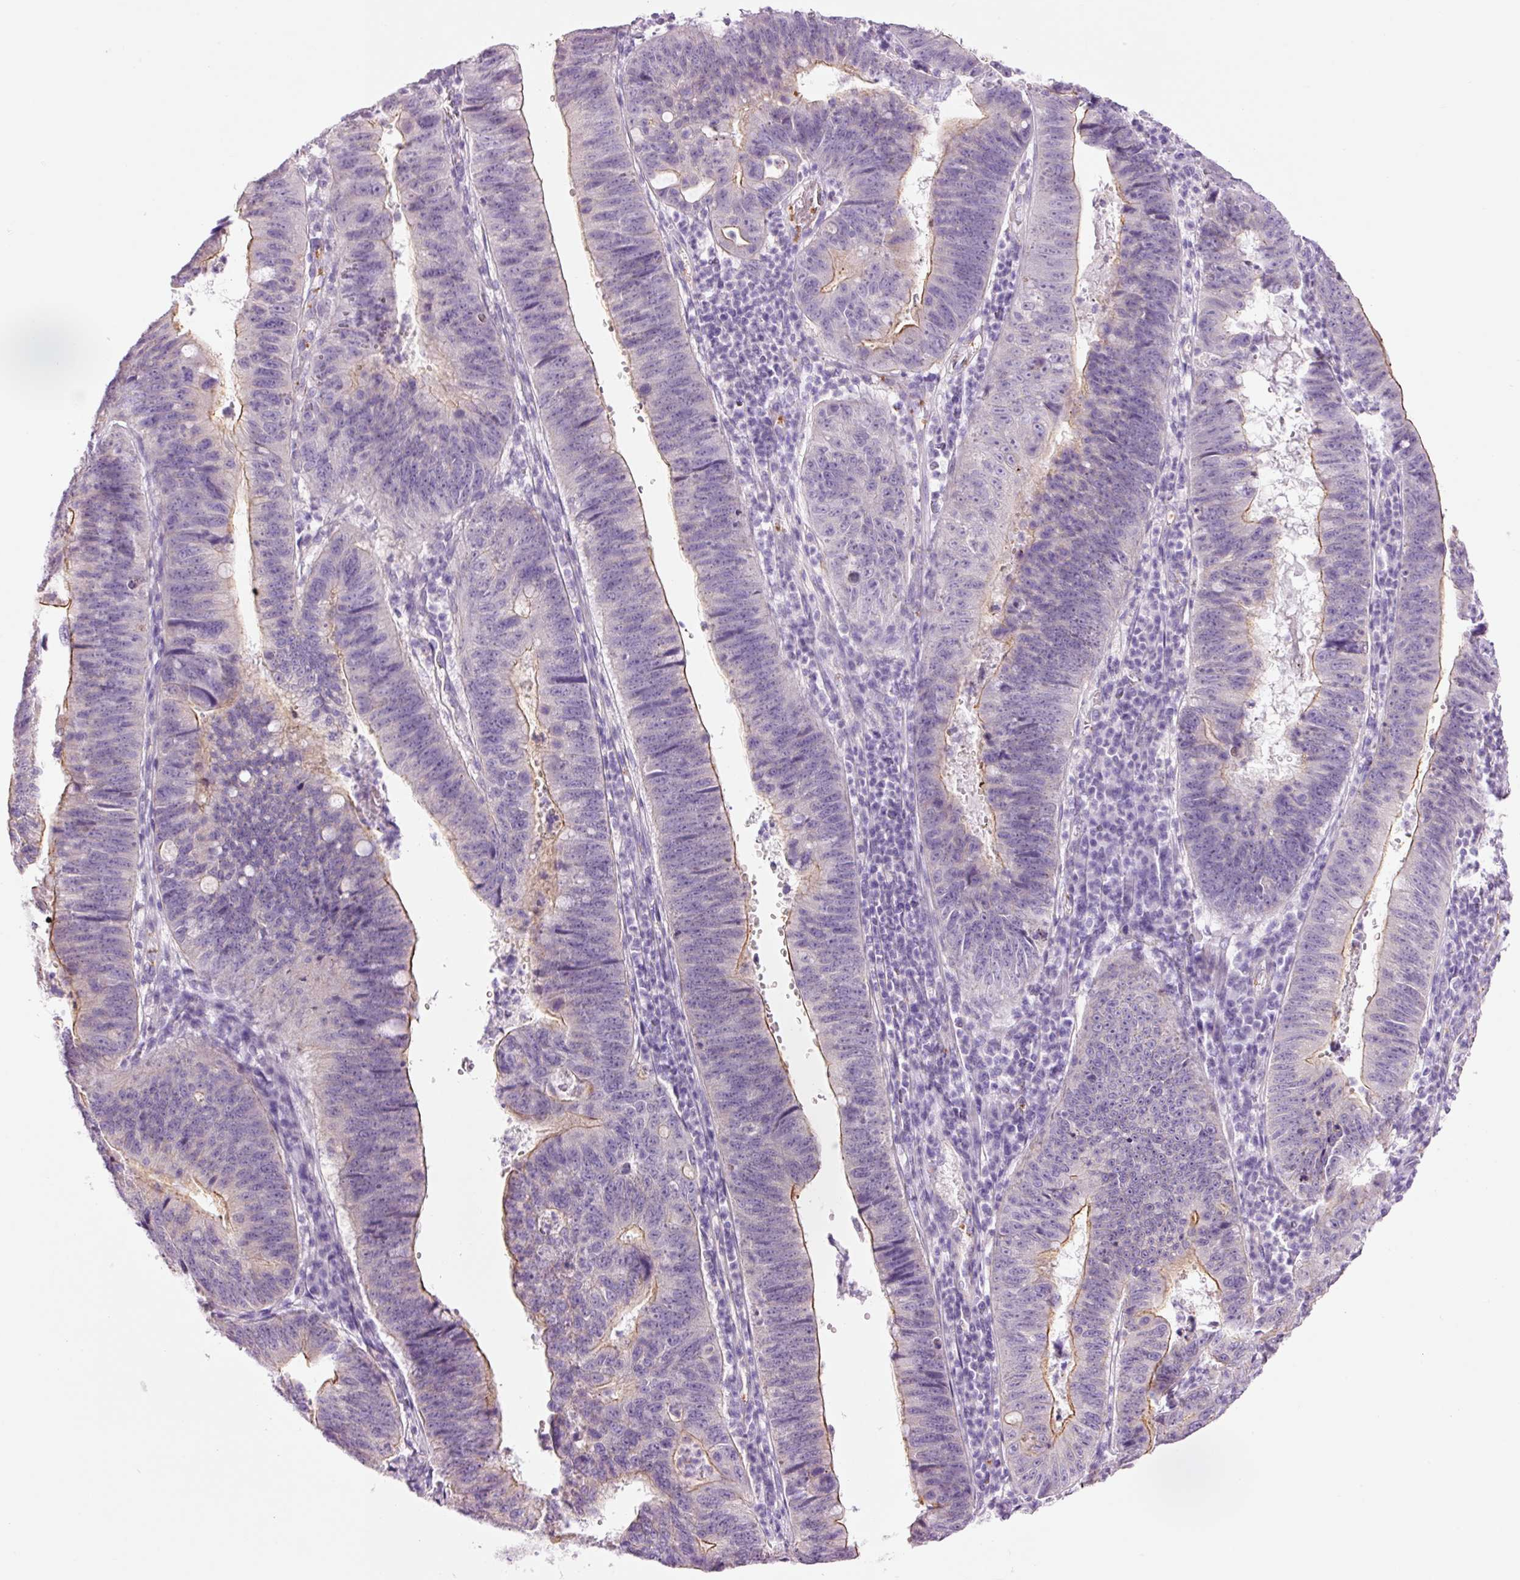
{"staining": {"intensity": "moderate", "quantity": "25%-75%", "location": "cytoplasmic/membranous"}, "tissue": "stomach cancer", "cell_type": "Tumor cells", "image_type": "cancer", "snomed": [{"axis": "morphology", "description": "Adenocarcinoma, NOS"}, {"axis": "topography", "description": "Stomach"}], "caption": "The histopathology image shows immunohistochemical staining of stomach cancer (adenocarcinoma). There is moderate cytoplasmic/membranous expression is present in approximately 25%-75% of tumor cells.", "gene": "HSPA4L", "patient": {"sex": "male", "age": 59}}